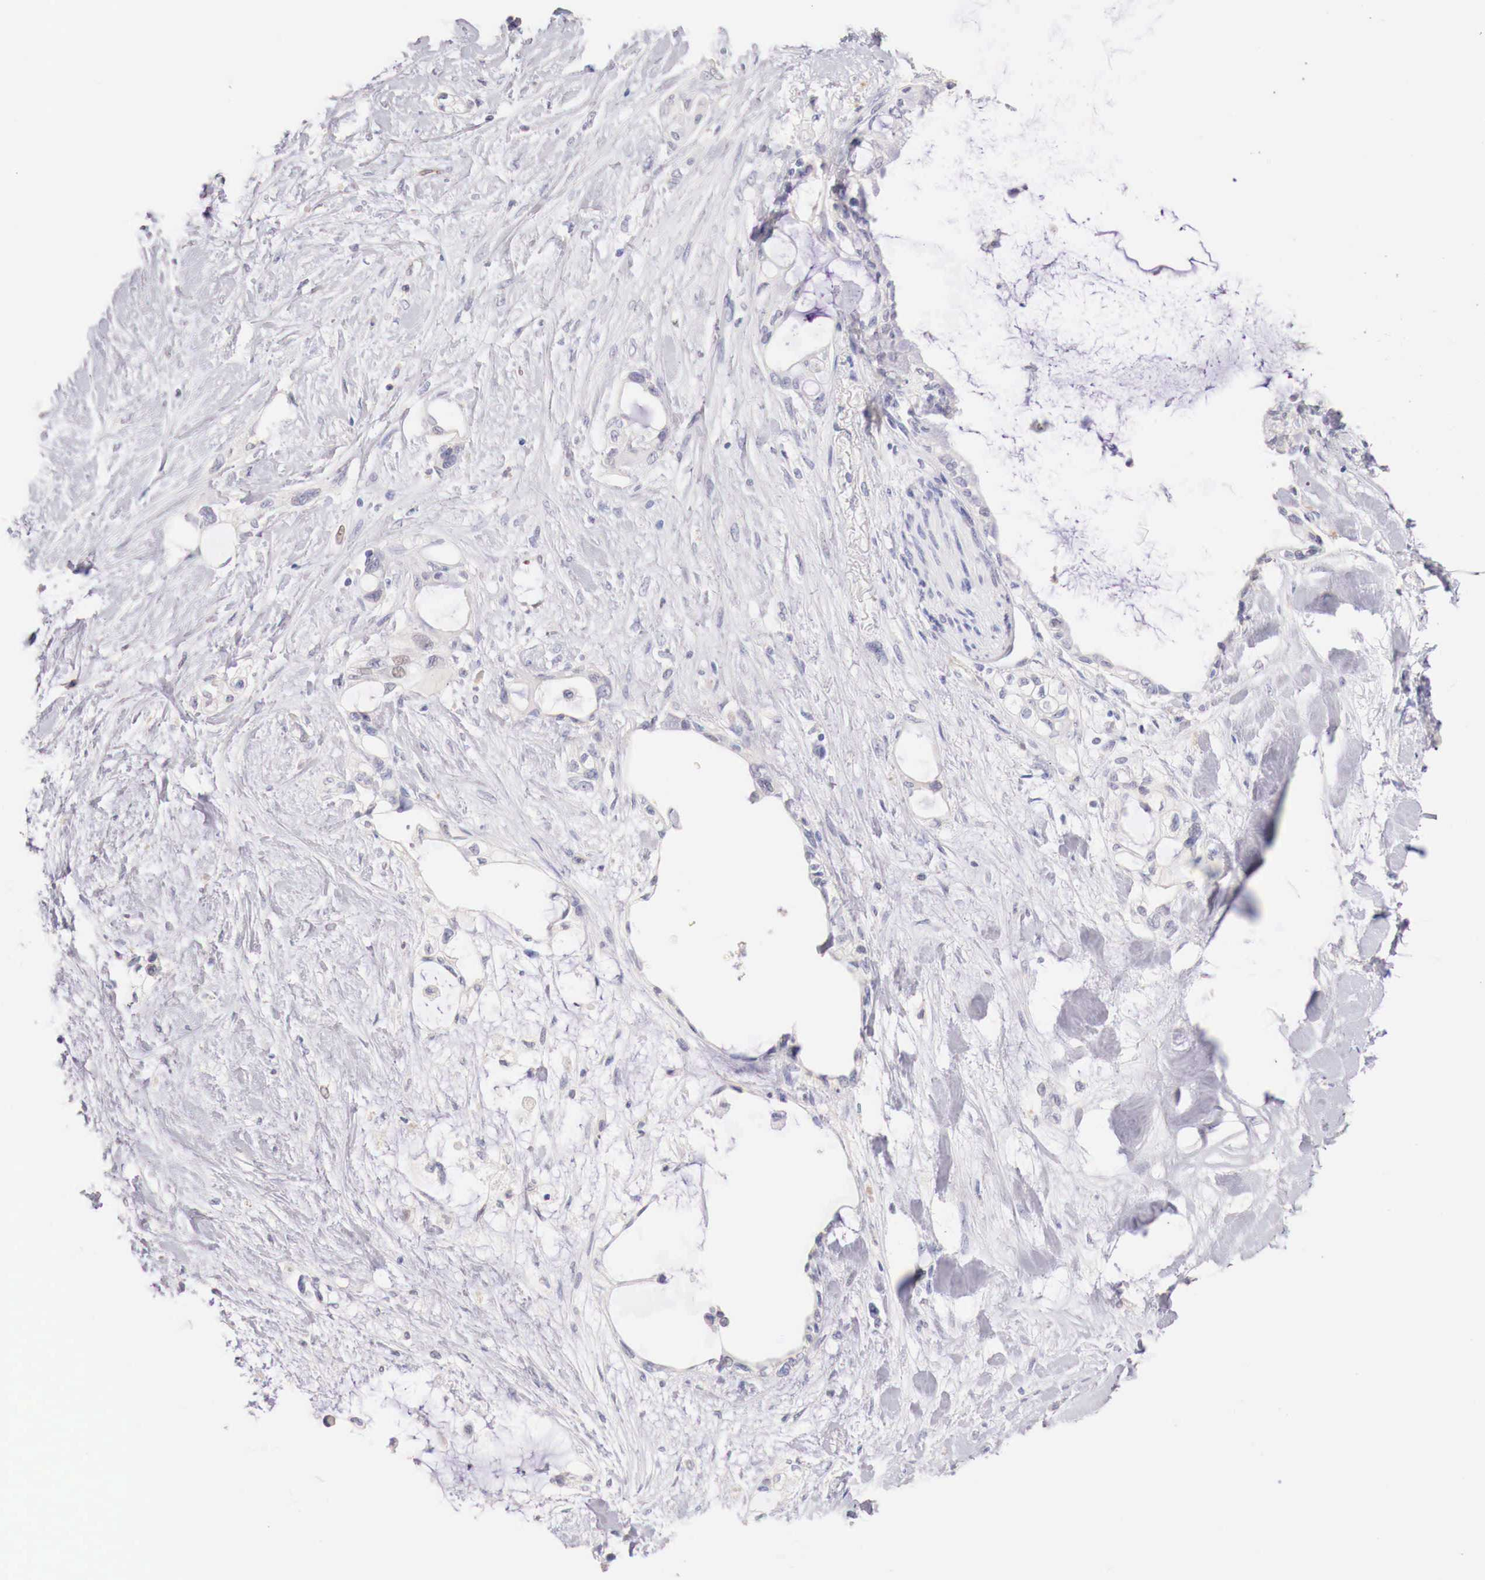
{"staining": {"intensity": "negative", "quantity": "none", "location": "none"}, "tissue": "pancreatic cancer", "cell_type": "Tumor cells", "image_type": "cancer", "snomed": [{"axis": "morphology", "description": "Adenocarcinoma, NOS"}, {"axis": "topography", "description": "Pancreas"}], "caption": "DAB immunohistochemical staining of human pancreatic adenocarcinoma demonstrates no significant expression in tumor cells.", "gene": "ITIH6", "patient": {"sex": "female", "age": 70}}